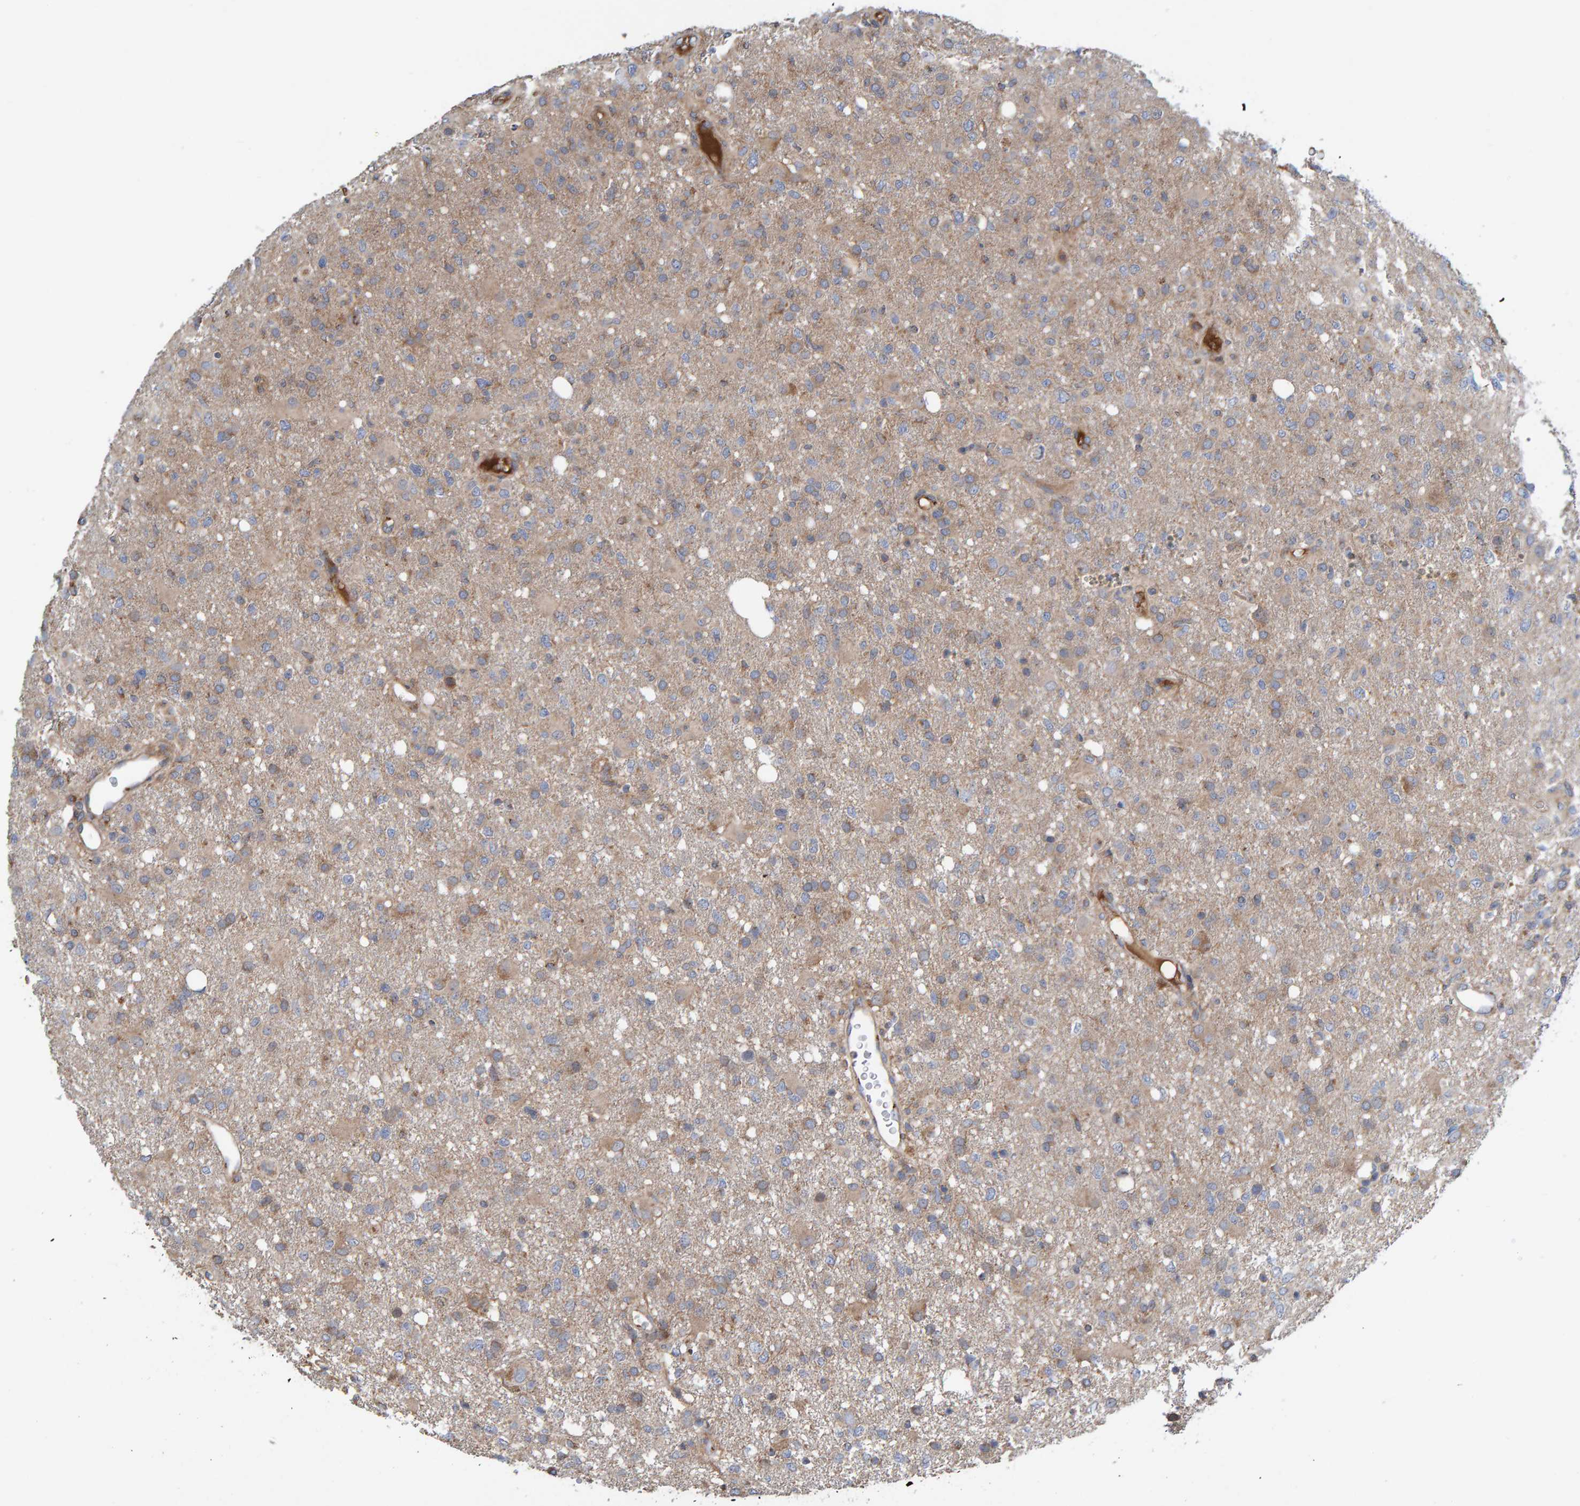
{"staining": {"intensity": "weak", "quantity": ">75%", "location": "cytoplasmic/membranous"}, "tissue": "glioma", "cell_type": "Tumor cells", "image_type": "cancer", "snomed": [{"axis": "morphology", "description": "Glioma, malignant, High grade"}, {"axis": "topography", "description": "Brain"}], "caption": "Immunohistochemical staining of glioma exhibits weak cytoplasmic/membranous protein positivity in about >75% of tumor cells.", "gene": "KIAA0753", "patient": {"sex": "female", "age": 57}}